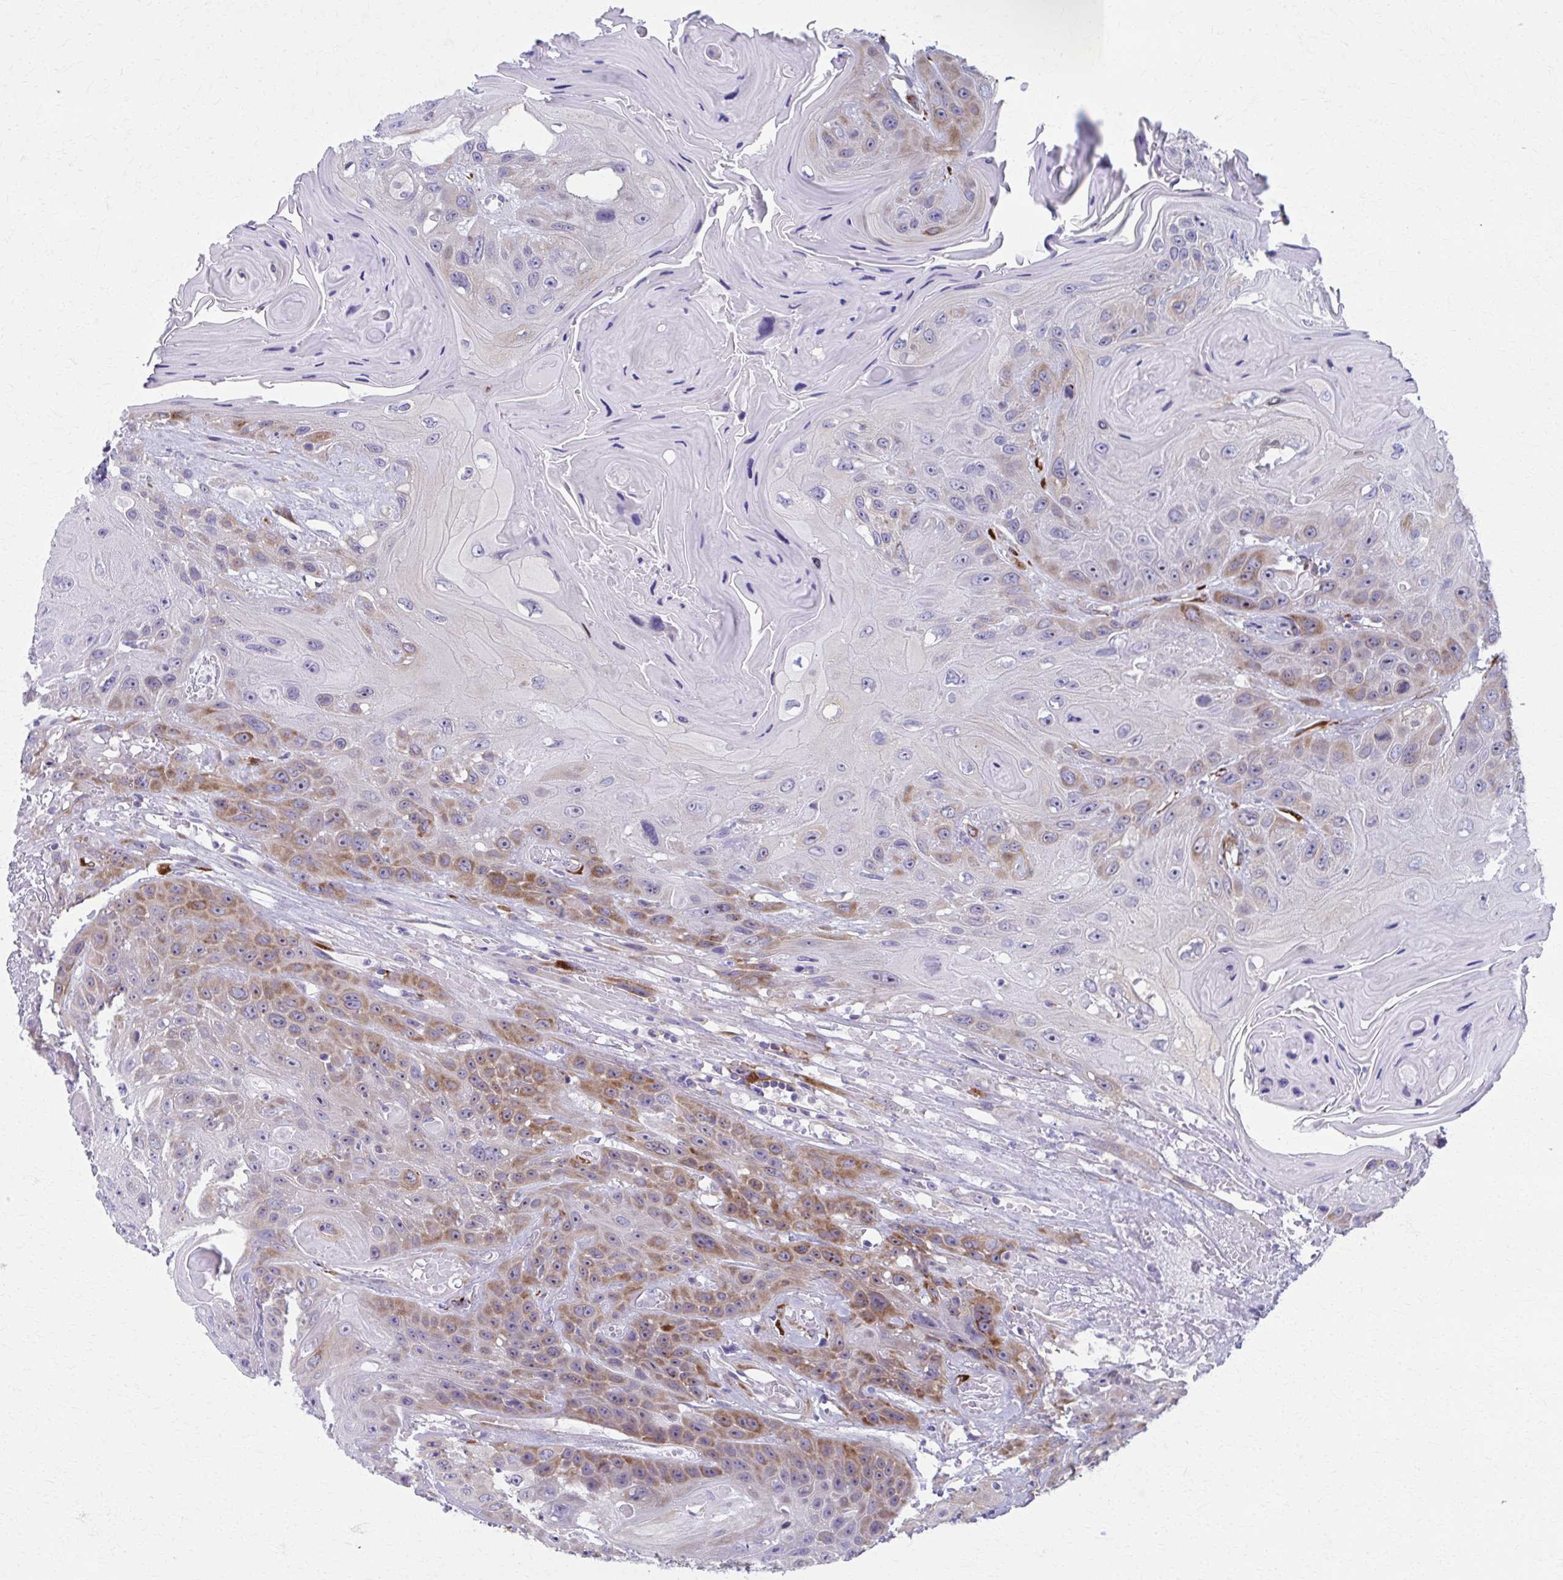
{"staining": {"intensity": "moderate", "quantity": "25%-75%", "location": "cytoplasmic/membranous"}, "tissue": "head and neck cancer", "cell_type": "Tumor cells", "image_type": "cancer", "snomed": [{"axis": "morphology", "description": "Squamous cell carcinoma, NOS"}, {"axis": "topography", "description": "Head-Neck"}], "caption": "IHC micrograph of human head and neck squamous cell carcinoma stained for a protein (brown), which demonstrates medium levels of moderate cytoplasmic/membranous expression in about 25%-75% of tumor cells.", "gene": "SPATS2L", "patient": {"sex": "female", "age": 59}}